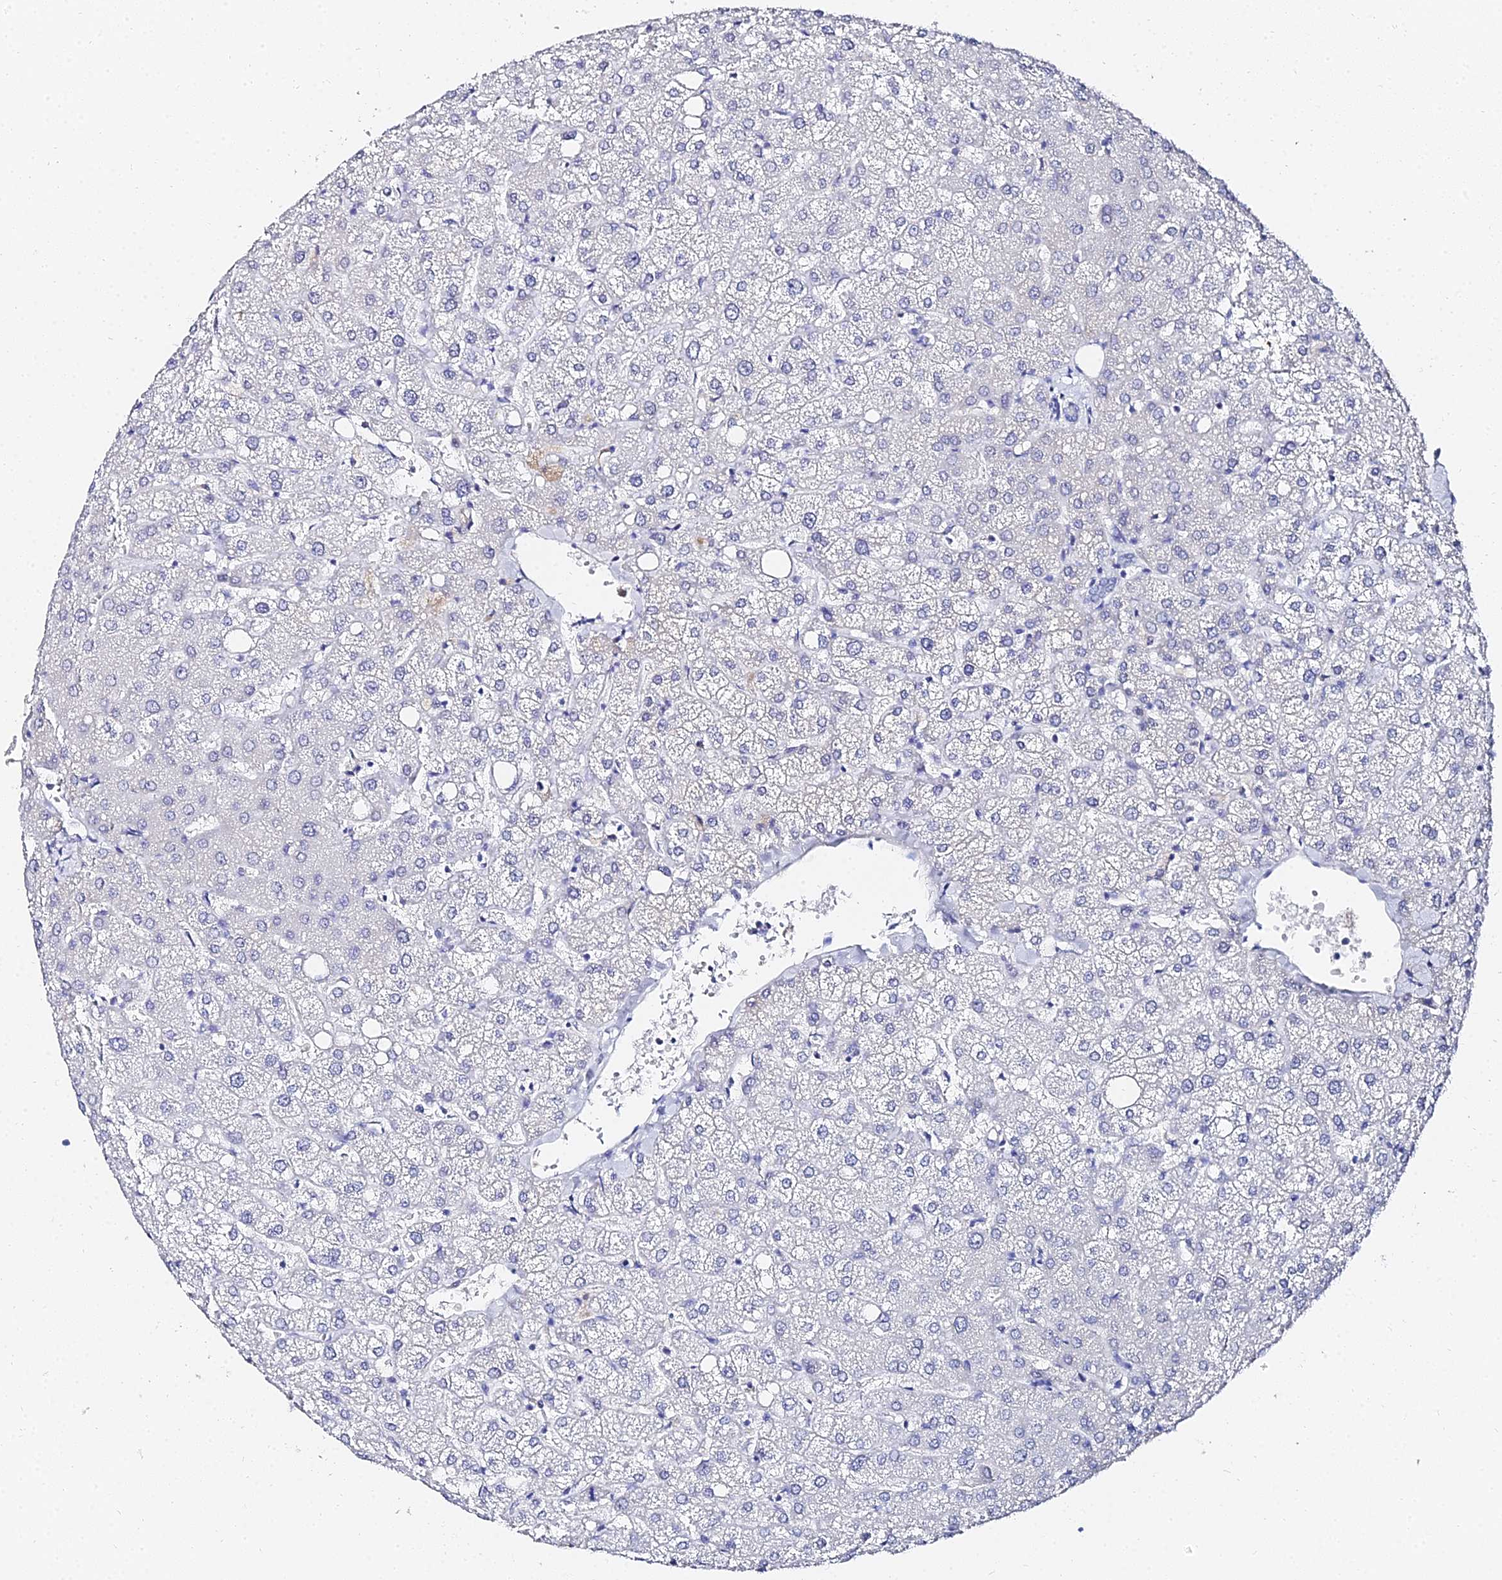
{"staining": {"intensity": "negative", "quantity": "none", "location": "none"}, "tissue": "liver", "cell_type": "Cholangiocytes", "image_type": "normal", "snomed": [{"axis": "morphology", "description": "Normal tissue, NOS"}, {"axis": "topography", "description": "Liver"}], "caption": "Liver stained for a protein using immunohistochemistry displays no positivity cholangiocytes.", "gene": "KRT17", "patient": {"sex": "female", "age": 54}}